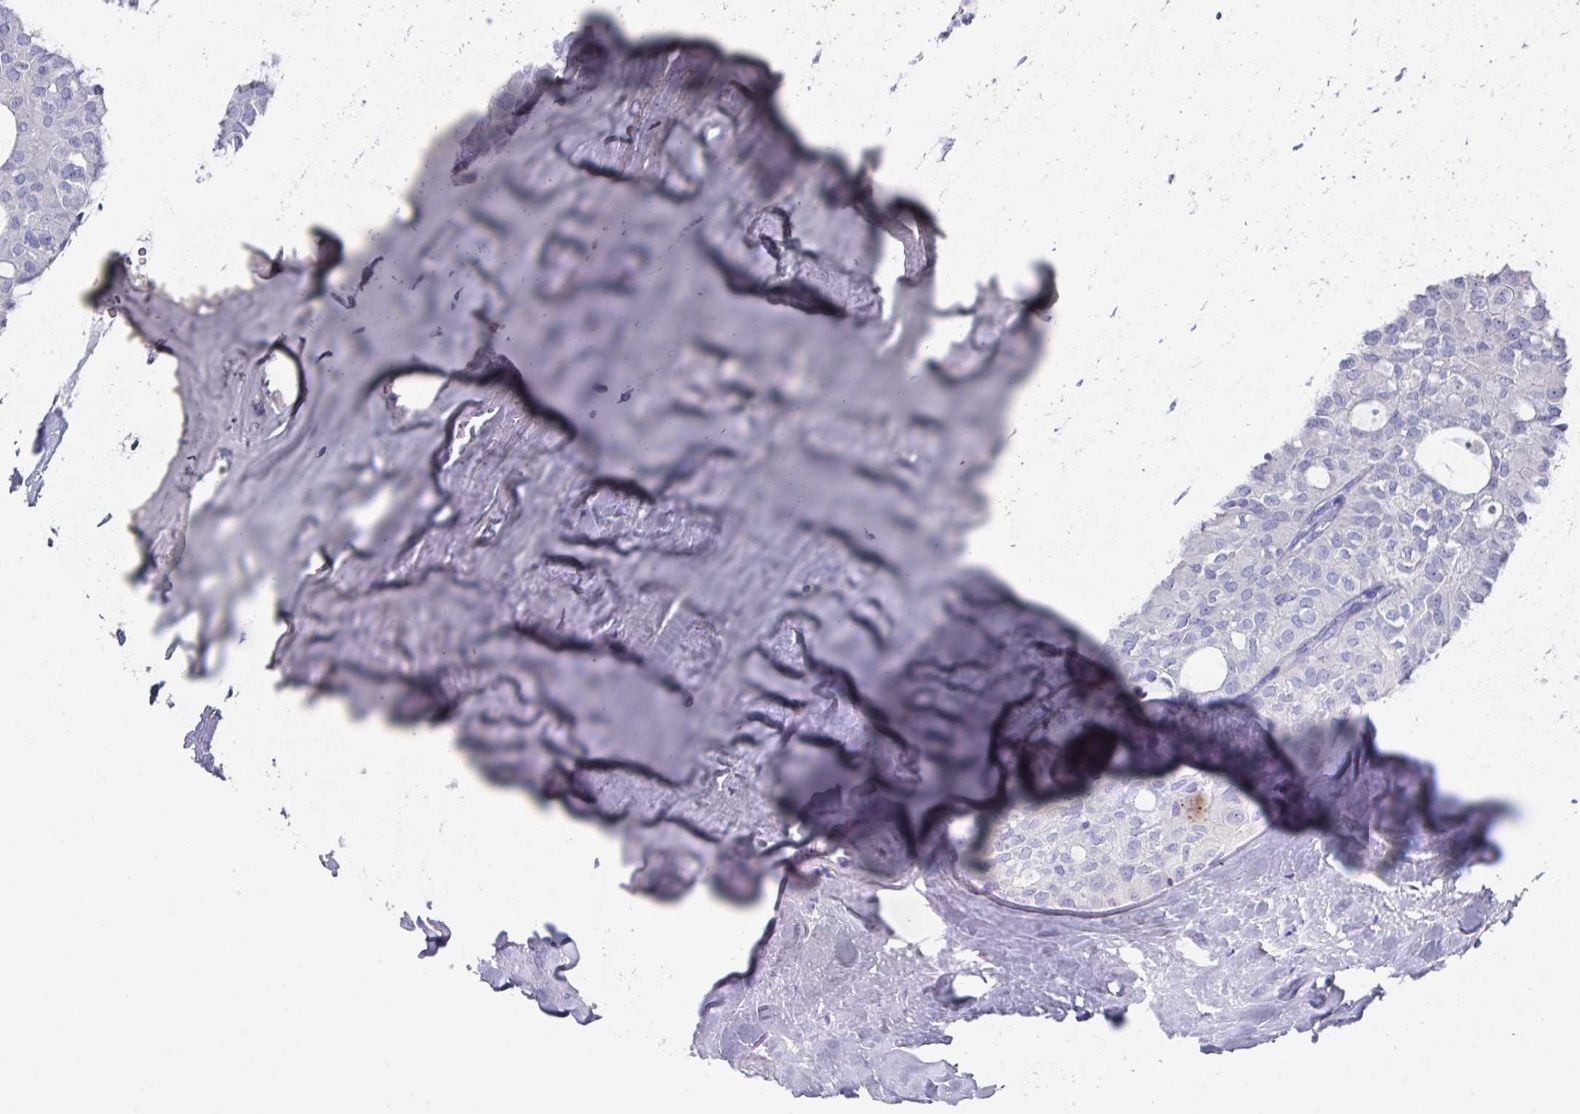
{"staining": {"intensity": "negative", "quantity": "none", "location": "none"}, "tissue": "thyroid cancer", "cell_type": "Tumor cells", "image_type": "cancer", "snomed": [{"axis": "morphology", "description": "Follicular adenoma carcinoma, NOS"}, {"axis": "topography", "description": "Thyroid gland"}], "caption": "Tumor cells show no significant protein staining in thyroid follicular adenoma carcinoma.", "gene": "DAZL", "patient": {"sex": "male", "age": 75}}